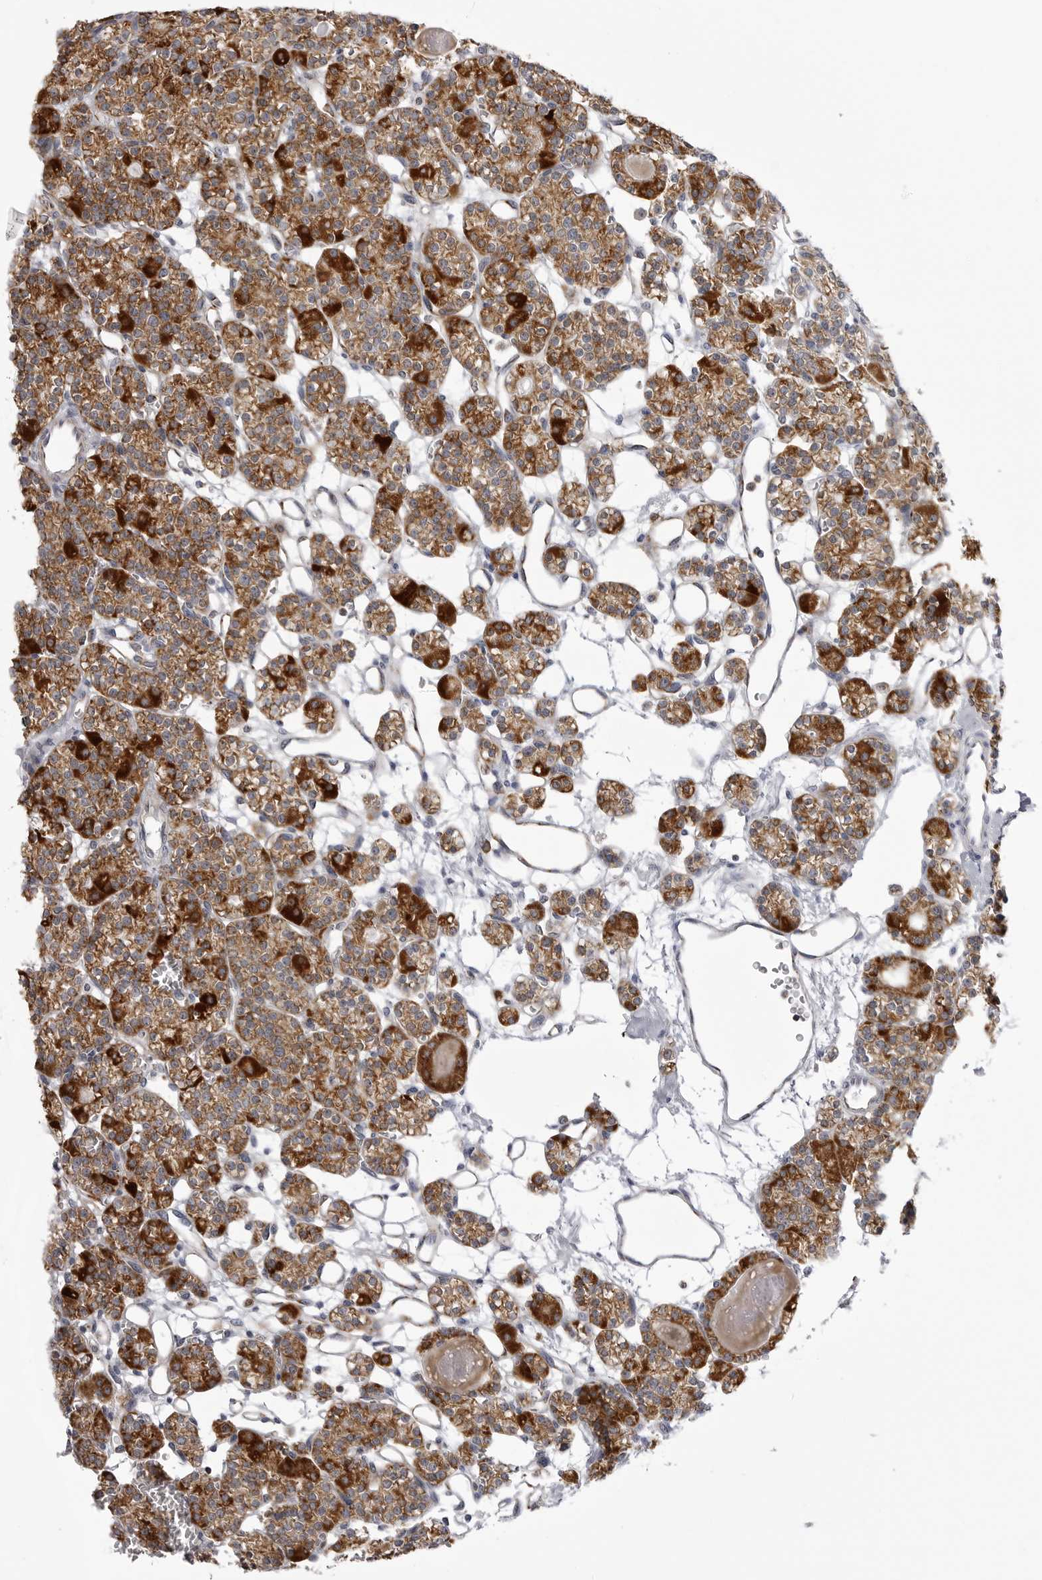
{"staining": {"intensity": "strong", "quantity": ">75%", "location": "cytoplasmic/membranous"}, "tissue": "parathyroid gland", "cell_type": "Glandular cells", "image_type": "normal", "snomed": [{"axis": "morphology", "description": "Normal tissue, NOS"}, {"axis": "topography", "description": "Parathyroid gland"}], "caption": "This image shows immunohistochemistry staining of normal human parathyroid gland, with high strong cytoplasmic/membranous expression in approximately >75% of glandular cells.", "gene": "TUFM", "patient": {"sex": "female", "age": 64}}